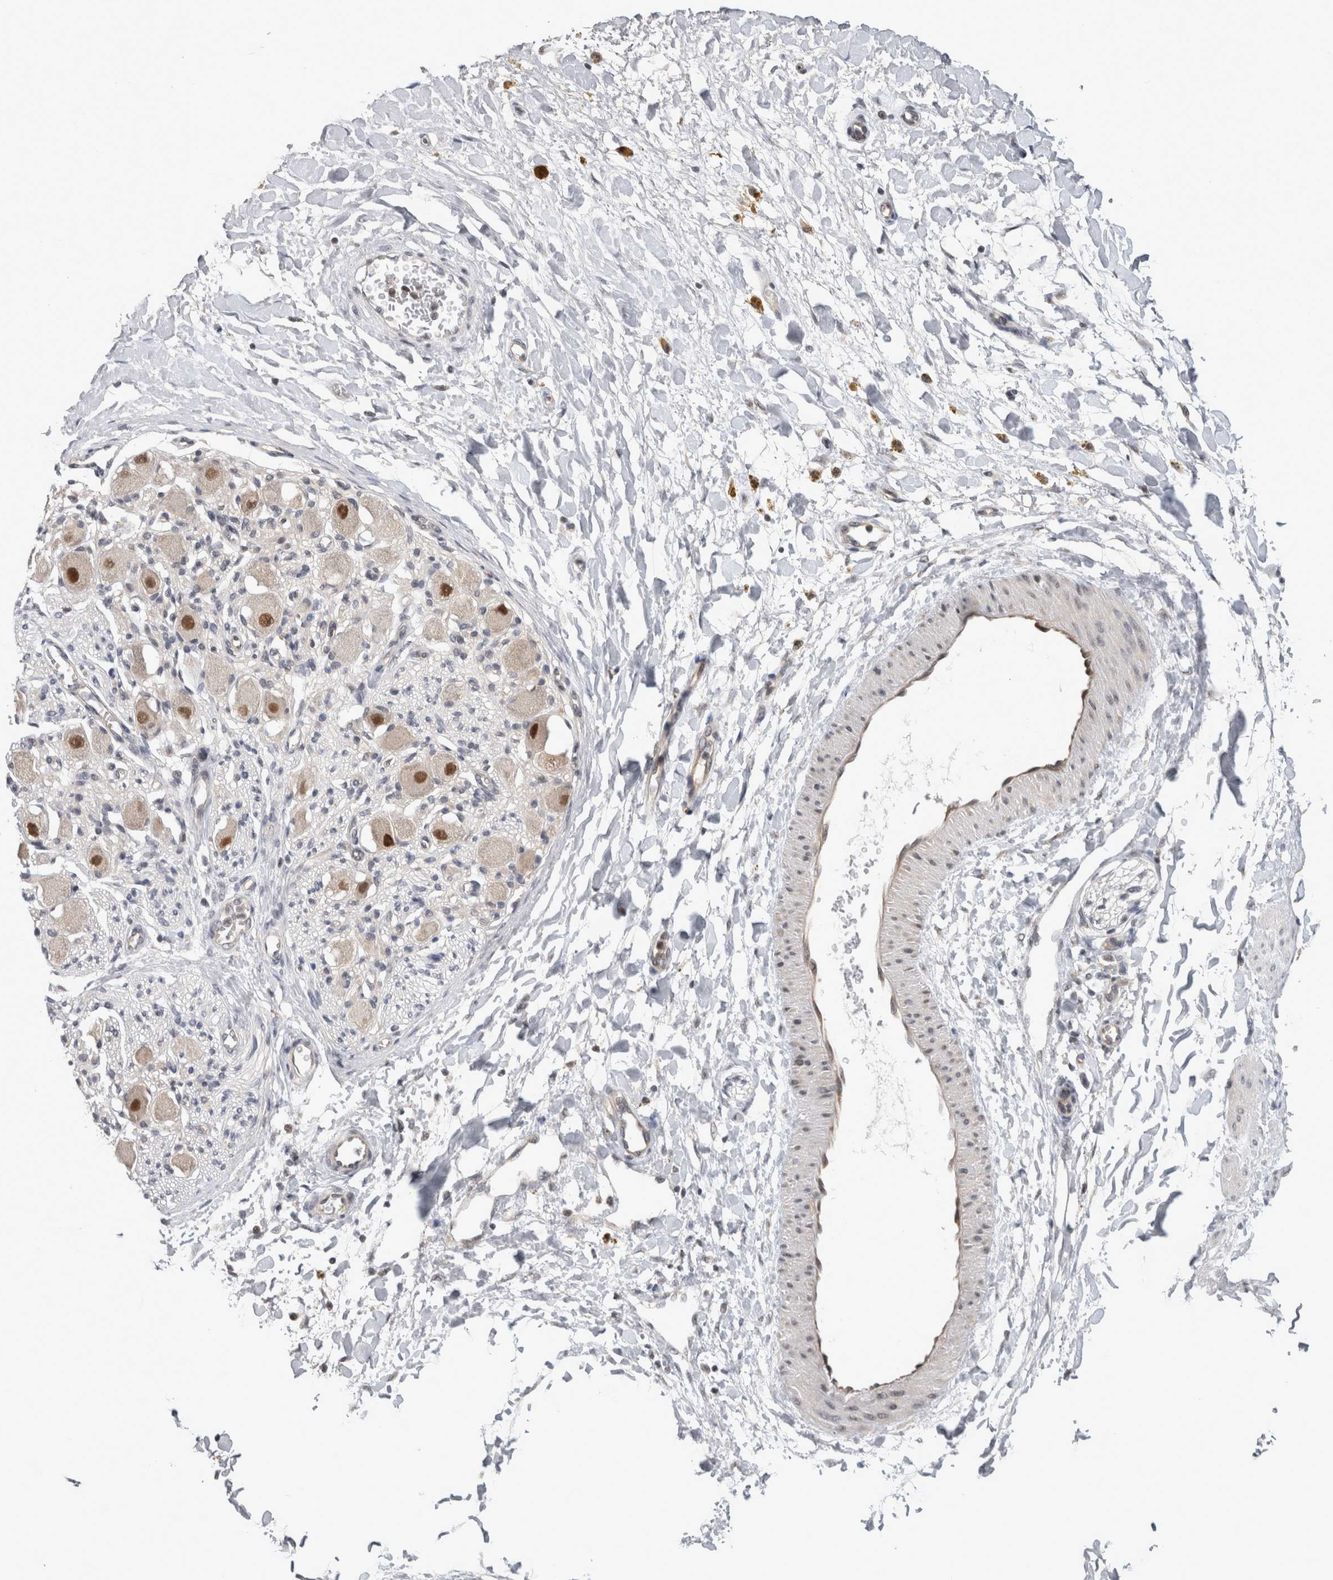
{"staining": {"intensity": "weak", "quantity": "25%-75%", "location": "cytoplasmic/membranous"}, "tissue": "adipose tissue", "cell_type": "Adipocytes", "image_type": "normal", "snomed": [{"axis": "morphology", "description": "Normal tissue, NOS"}, {"axis": "topography", "description": "Kidney"}, {"axis": "topography", "description": "Peripheral nerve tissue"}], "caption": "This micrograph displays immunohistochemistry (IHC) staining of normal human adipose tissue, with low weak cytoplasmic/membranous staining in about 25%-75% of adipocytes.", "gene": "PSMB2", "patient": {"sex": "male", "age": 7}}